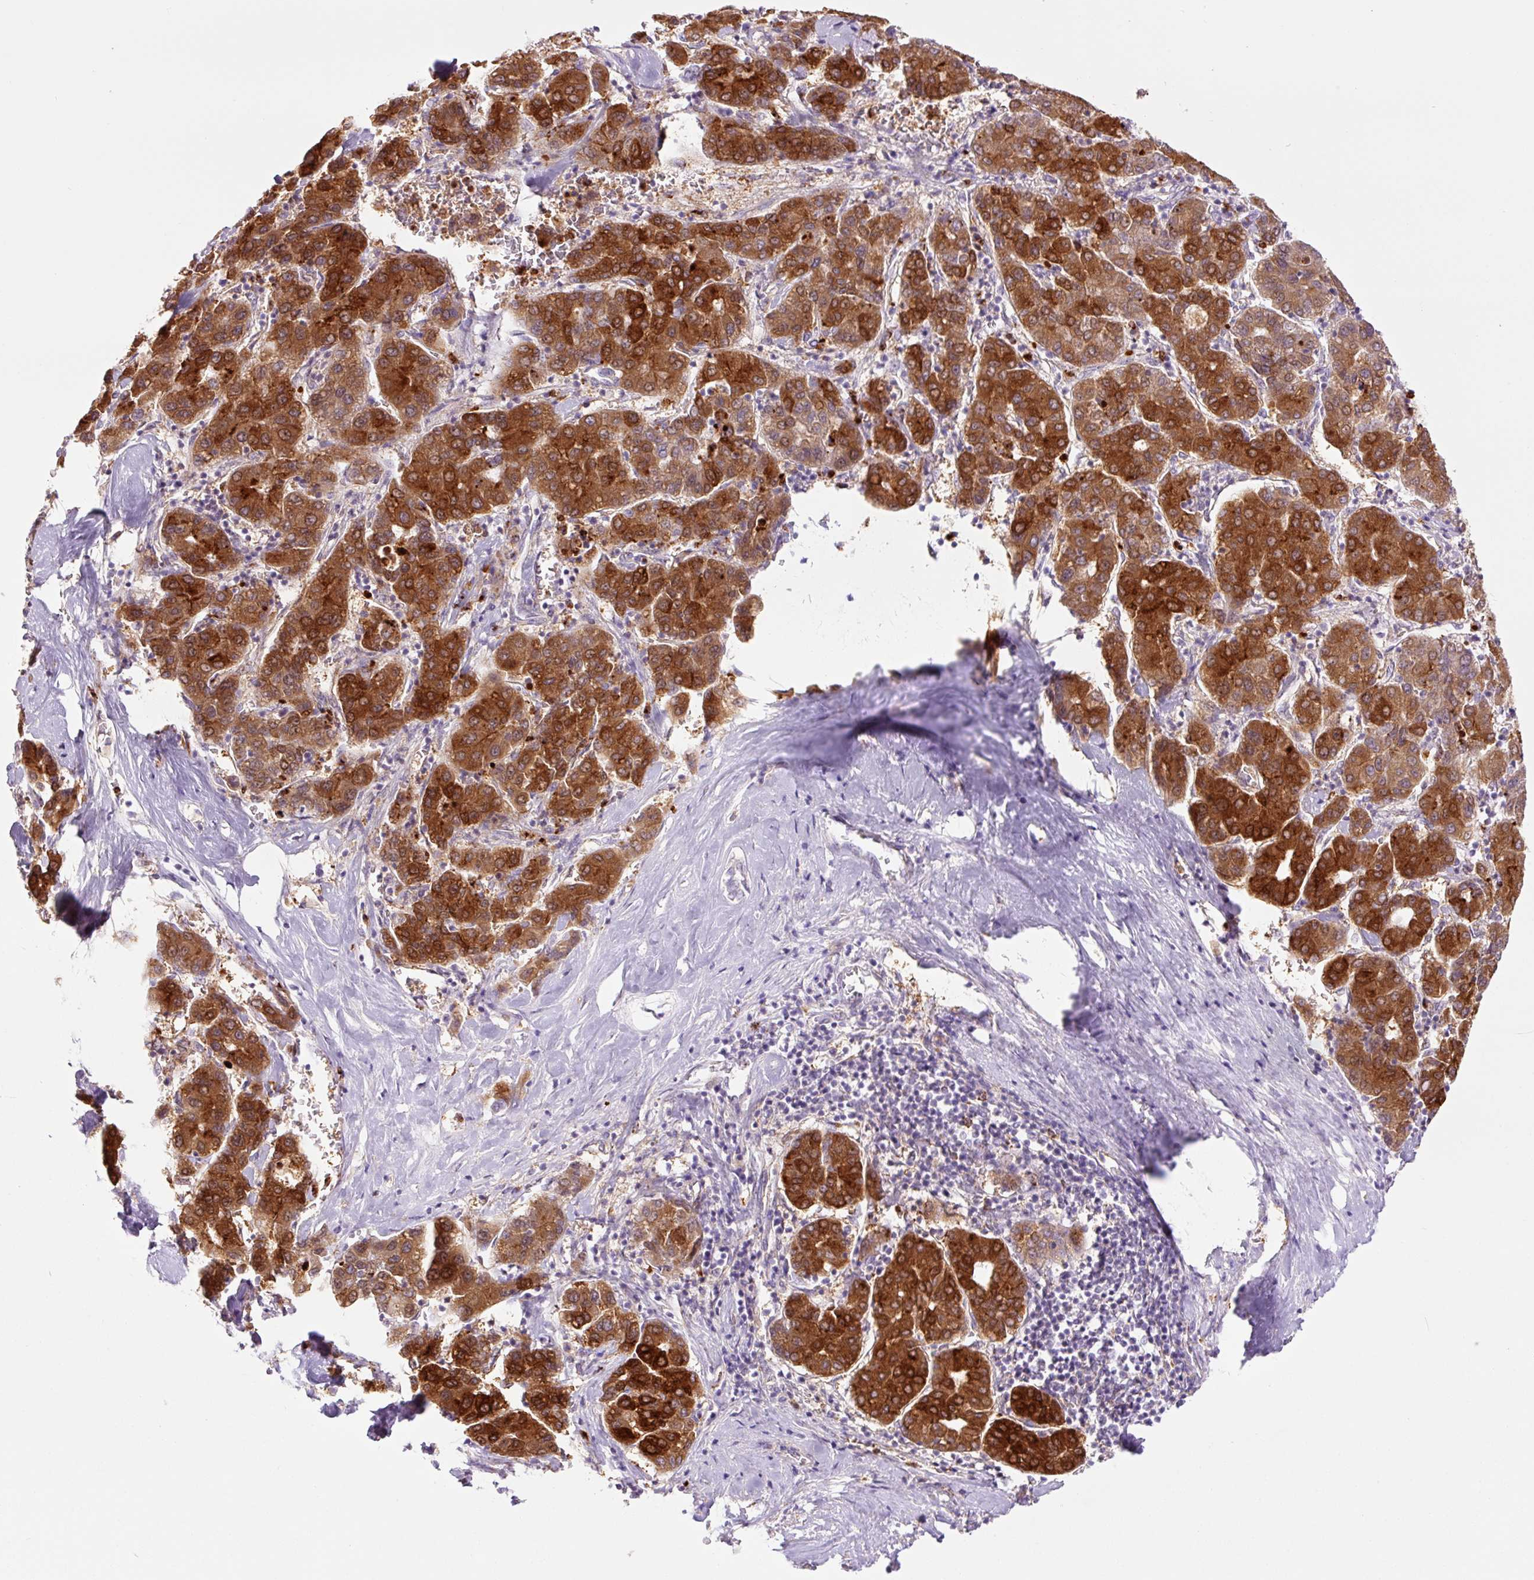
{"staining": {"intensity": "strong", "quantity": ">75%", "location": "cytoplasmic/membranous"}, "tissue": "liver cancer", "cell_type": "Tumor cells", "image_type": "cancer", "snomed": [{"axis": "morphology", "description": "Carcinoma, Hepatocellular, NOS"}, {"axis": "topography", "description": "Liver"}], "caption": "Immunohistochemistry staining of liver hepatocellular carcinoma, which demonstrates high levels of strong cytoplasmic/membranous expression in about >75% of tumor cells indicating strong cytoplasmic/membranous protein staining. The staining was performed using DAB (3,3'-diaminobenzidine) (brown) for protein detection and nuclei were counterstained in hematoxylin (blue).", "gene": "SH2D6", "patient": {"sex": "male", "age": 65}}